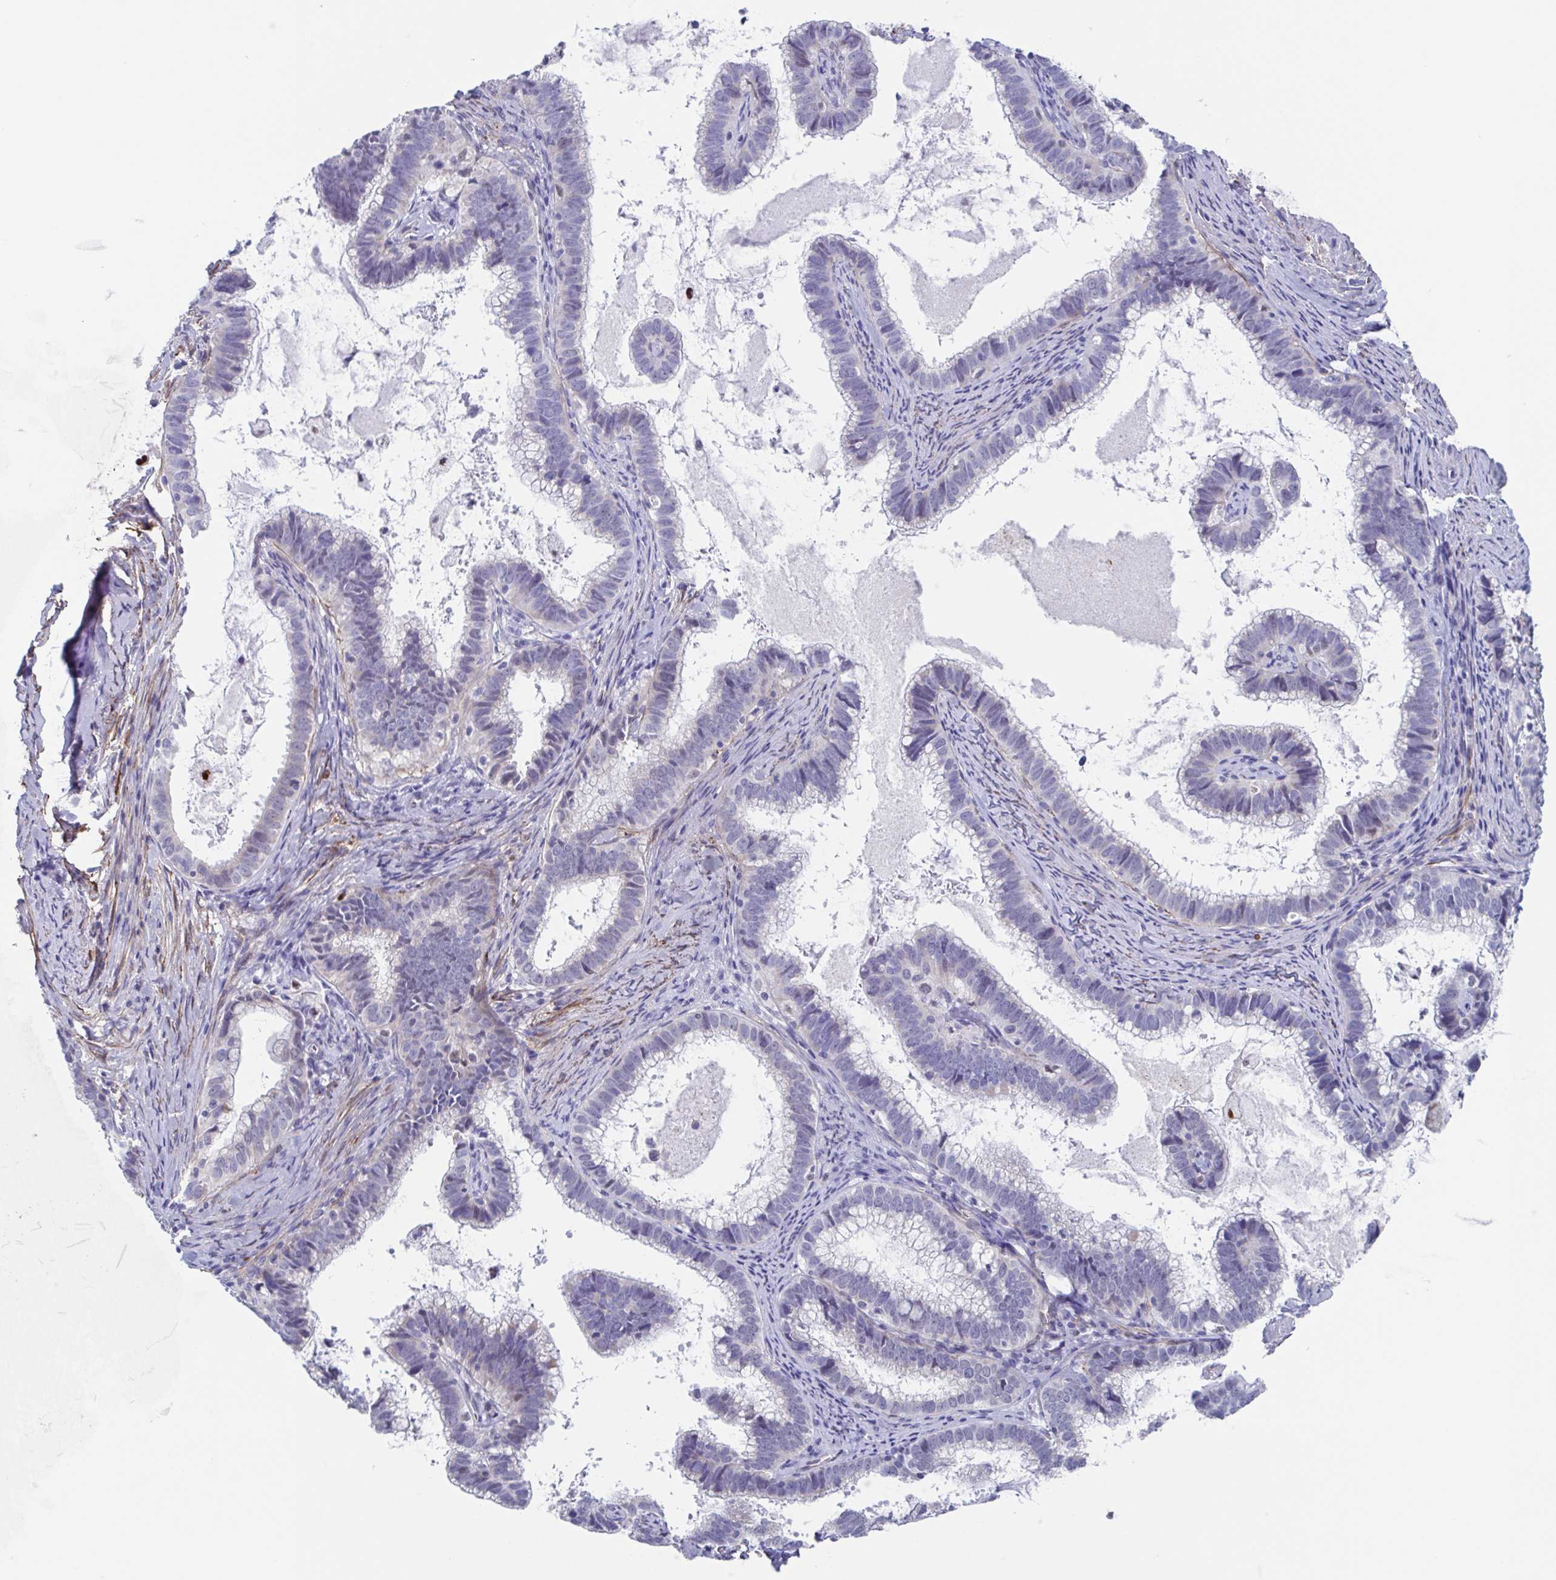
{"staining": {"intensity": "negative", "quantity": "none", "location": "none"}, "tissue": "cervical cancer", "cell_type": "Tumor cells", "image_type": "cancer", "snomed": [{"axis": "morphology", "description": "Adenocarcinoma, NOS"}, {"axis": "topography", "description": "Cervix"}], "caption": "Cervical cancer (adenocarcinoma) stained for a protein using immunohistochemistry shows no positivity tumor cells.", "gene": "PBOV1", "patient": {"sex": "female", "age": 61}}